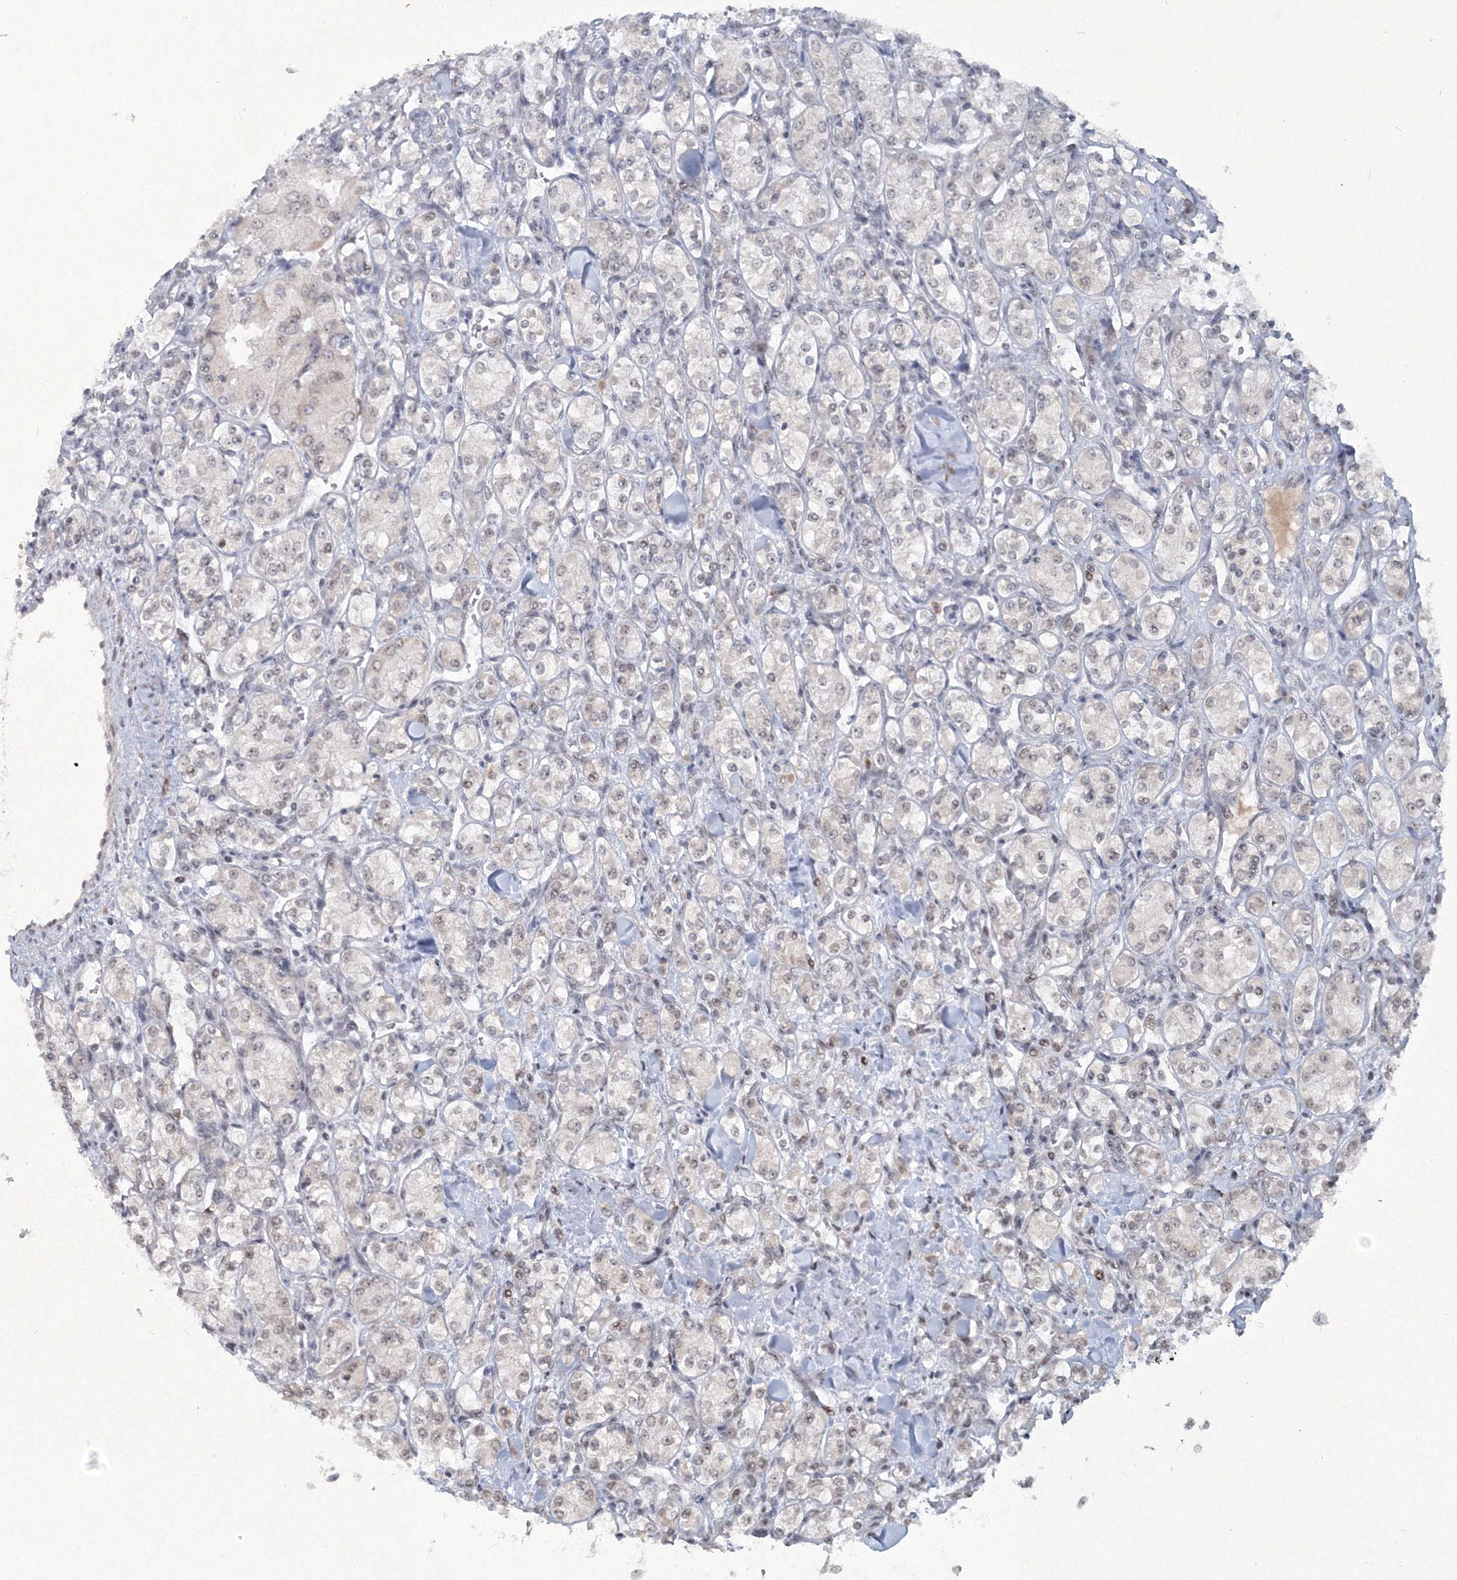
{"staining": {"intensity": "negative", "quantity": "none", "location": "none"}, "tissue": "renal cancer", "cell_type": "Tumor cells", "image_type": "cancer", "snomed": [{"axis": "morphology", "description": "Adenocarcinoma, NOS"}, {"axis": "topography", "description": "Kidney"}], "caption": "Immunohistochemistry (IHC) image of human renal cancer stained for a protein (brown), which displays no staining in tumor cells.", "gene": "C3orf33", "patient": {"sex": "male", "age": 77}}